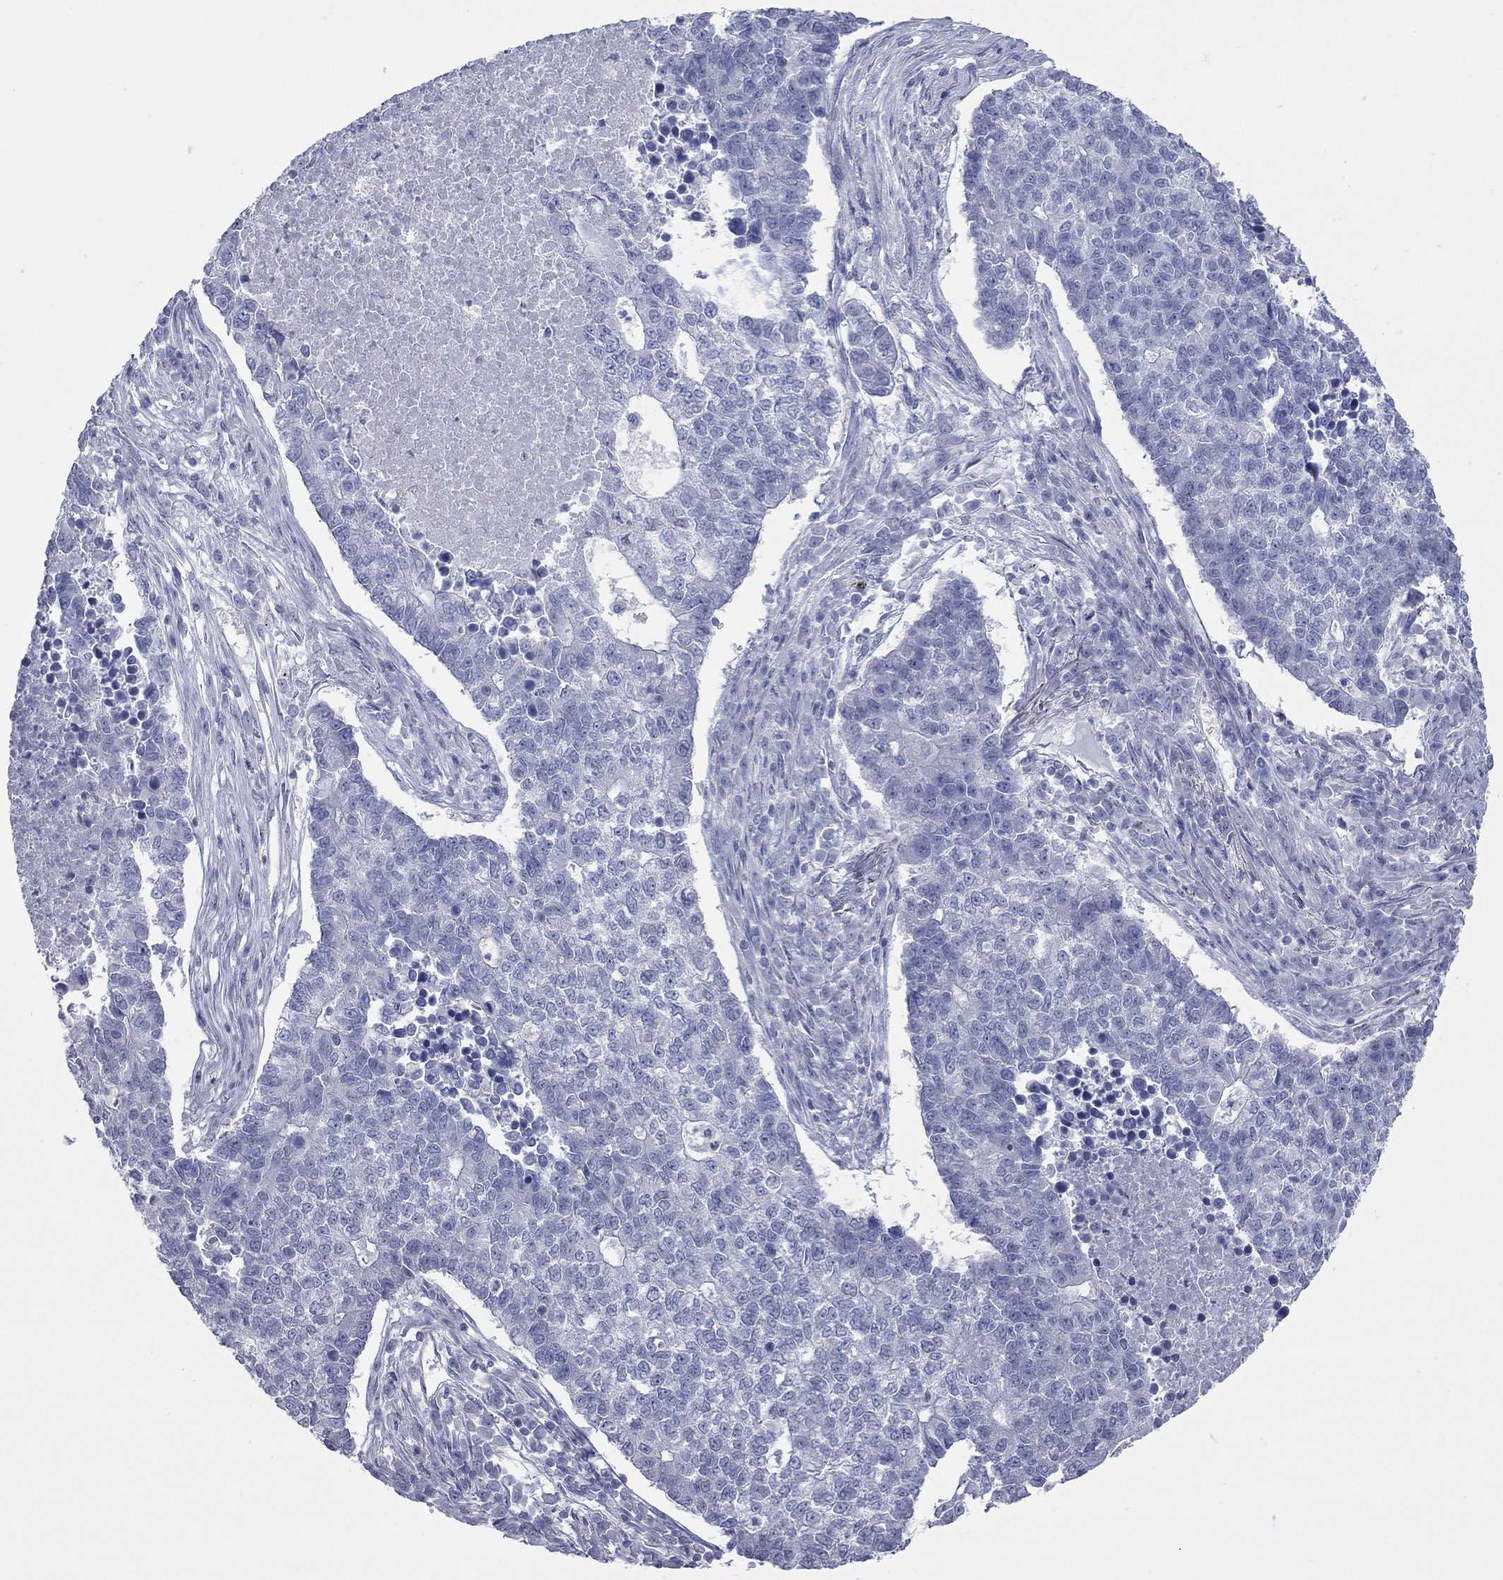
{"staining": {"intensity": "negative", "quantity": "none", "location": "none"}, "tissue": "lung cancer", "cell_type": "Tumor cells", "image_type": "cancer", "snomed": [{"axis": "morphology", "description": "Adenocarcinoma, NOS"}, {"axis": "topography", "description": "Lung"}], "caption": "Immunohistochemistry of lung adenocarcinoma demonstrates no expression in tumor cells.", "gene": "ACTL7B", "patient": {"sex": "male", "age": 57}}